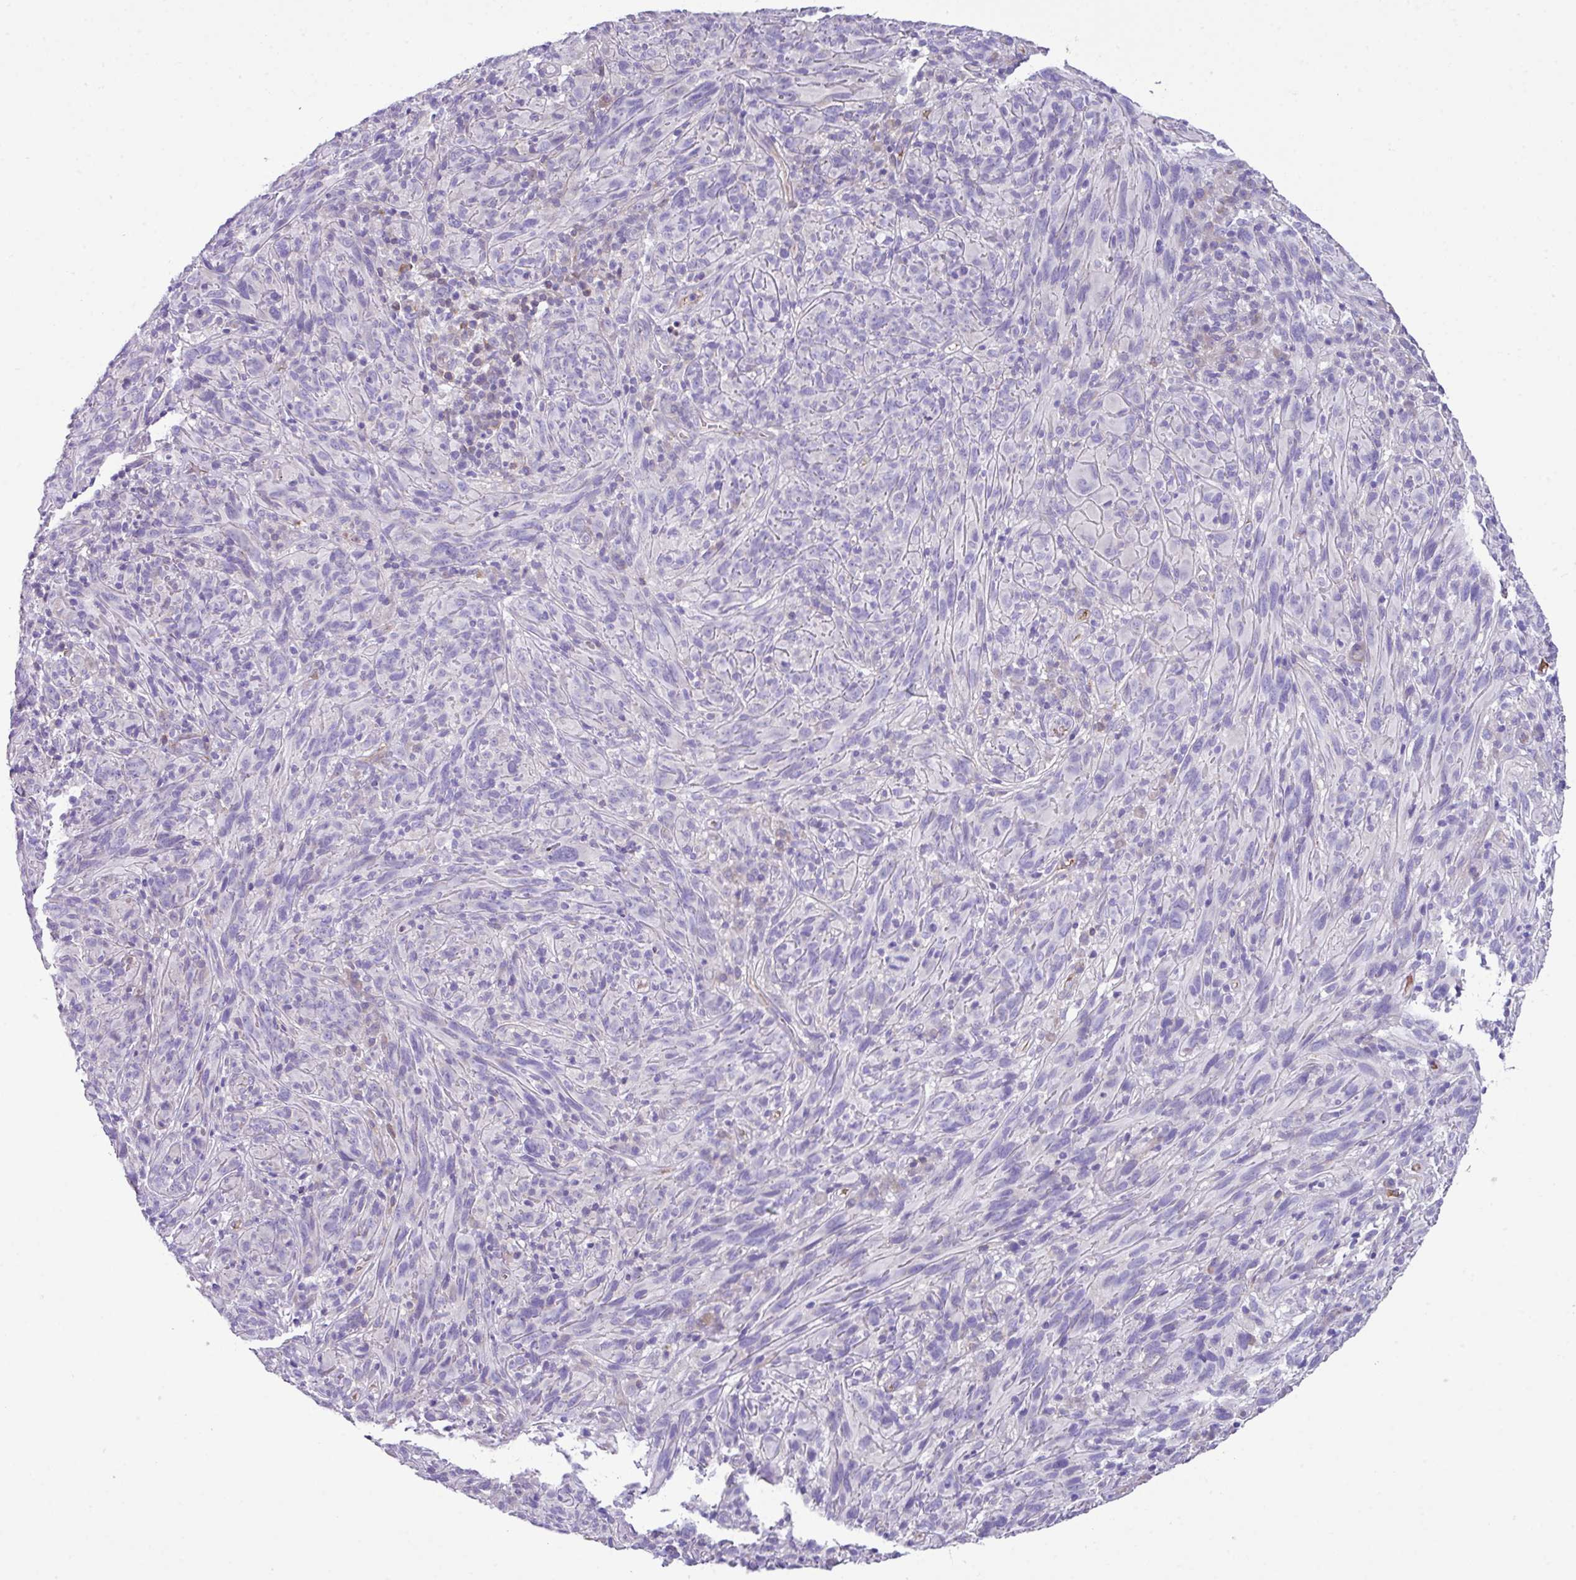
{"staining": {"intensity": "negative", "quantity": "none", "location": "none"}, "tissue": "melanoma", "cell_type": "Tumor cells", "image_type": "cancer", "snomed": [{"axis": "morphology", "description": "Malignant melanoma, NOS"}, {"axis": "topography", "description": "Skin of head"}], "caption": "DAB immunohistochemical staining of human melanoma reveals no significant expression in tumor cells.", "gene": "DNAL1", "patient": {"sex": "male", "age": 96}}